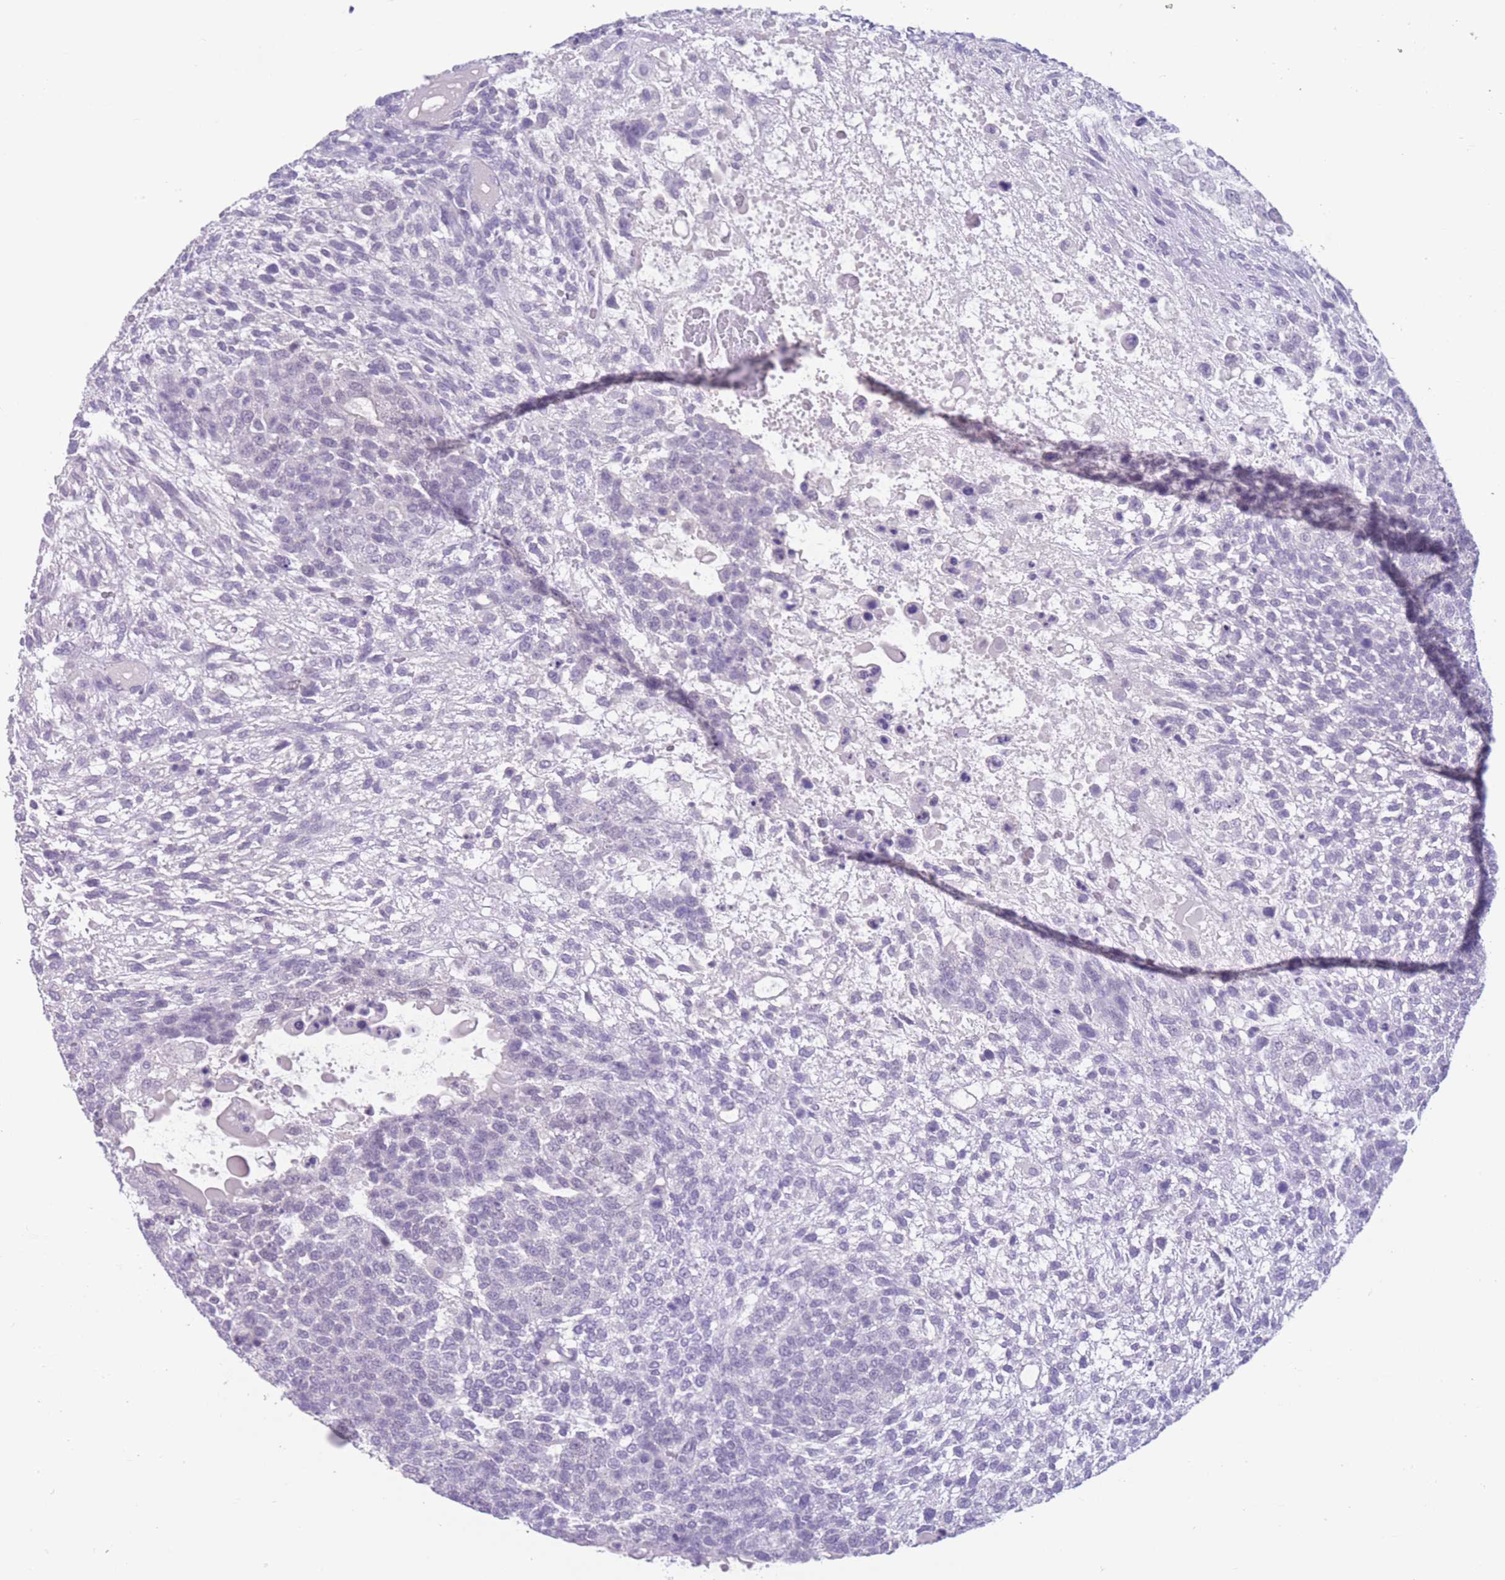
{"staining": {"intensity": "negative", "quantity": "none", "location": "none"}, "tissue": "testis cancer", "cell_type": "Tumor cells", "image_type": "cancer", "snomed": [{"axis": "morphology", "description": "Carcinoma, Embryonal, NOS"}, {"axis": "topography", "description": "Testis"}], "caption": "The photomicrograph shows no staining of tumor cells in testis cancer (embryonal carcinoma).", "gene": "DPYD", "patient": {"sex": "male", "age": 23}}